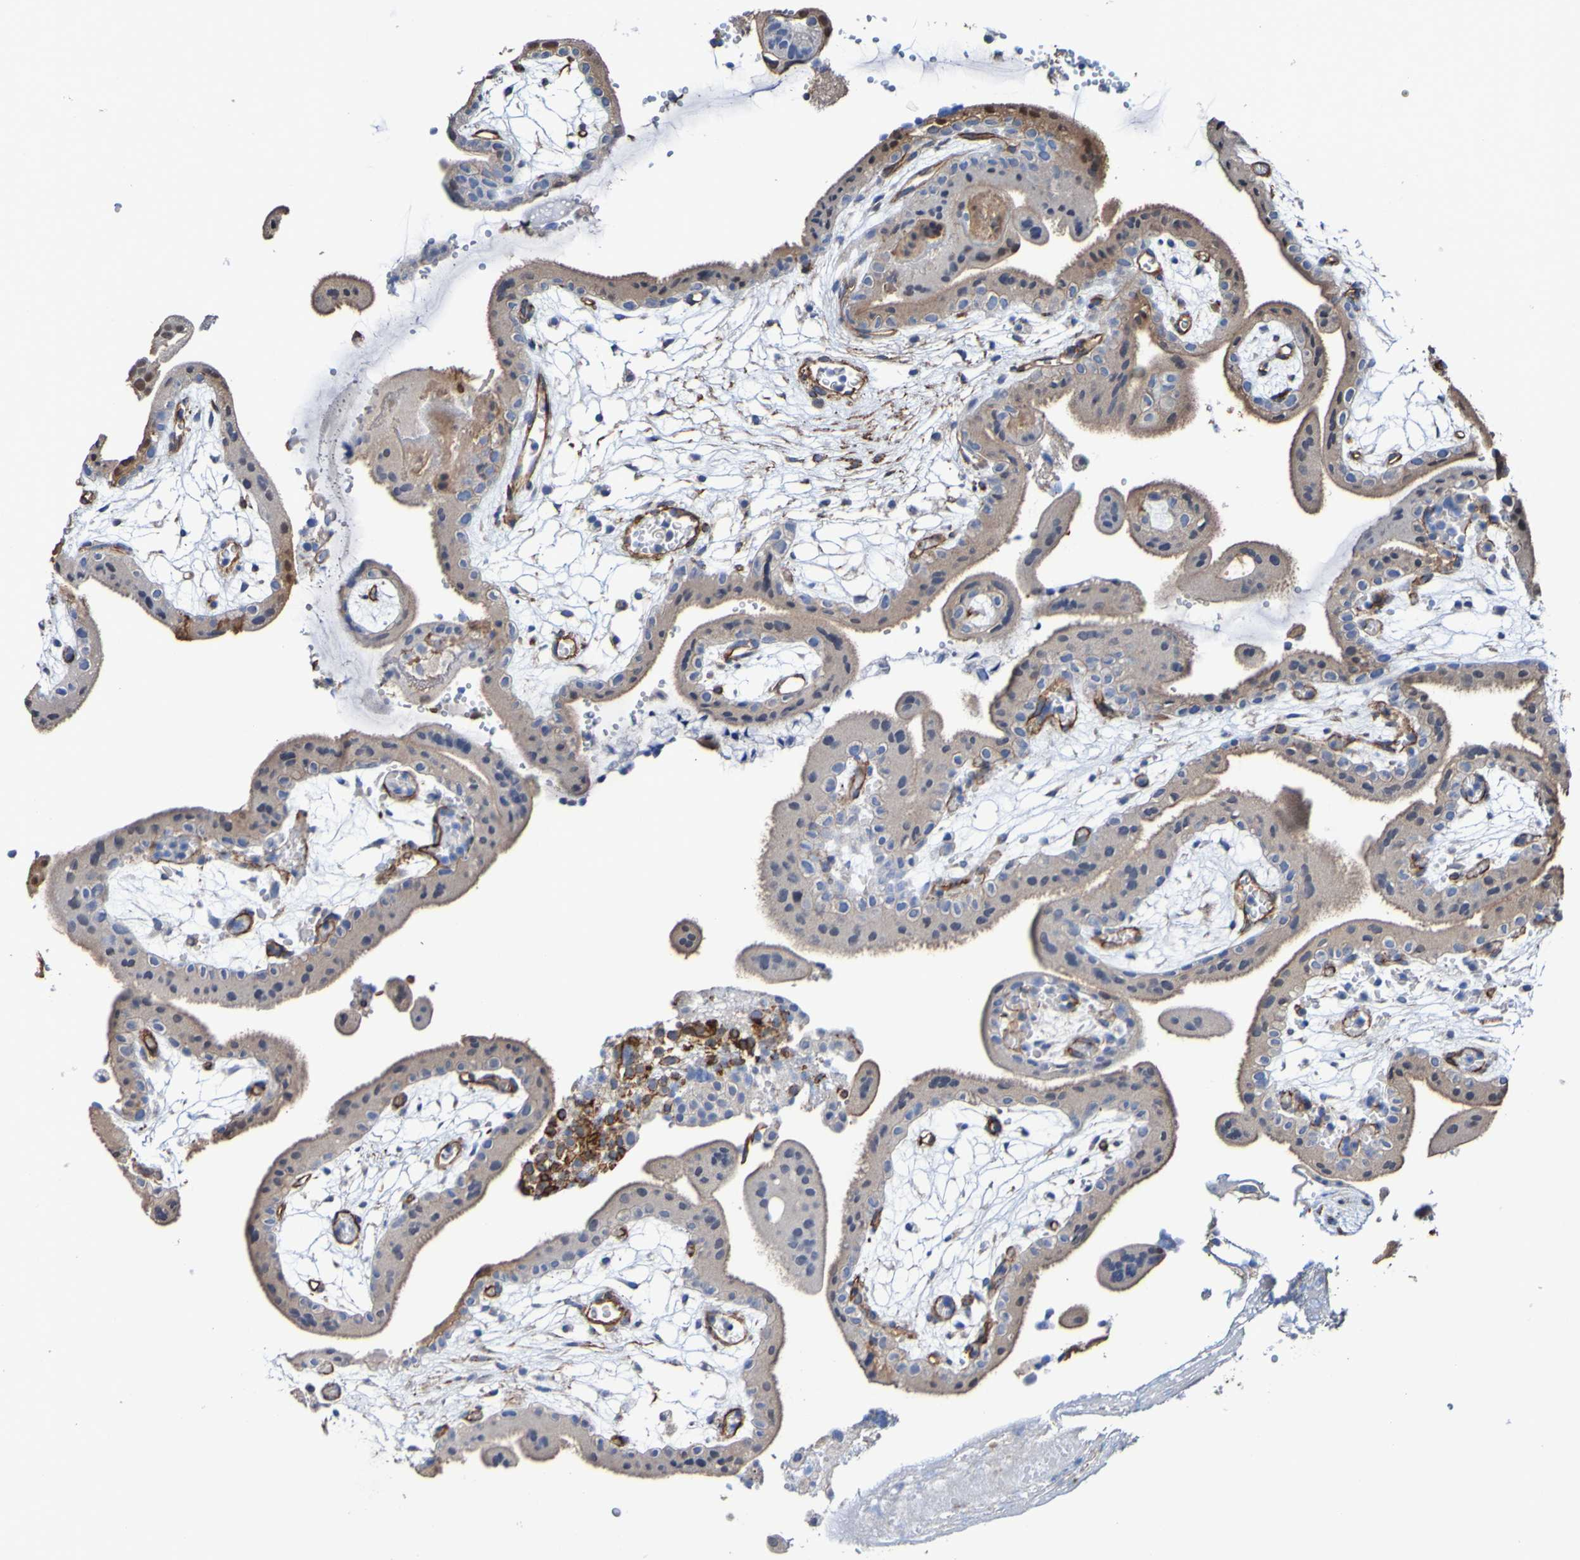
{"staining": {"intensity": "moderate", "quantity": ">75%", "location": "cytoplasmic/membranous"}, "tissue": "placenta", "cell_type": "Decidual cells", "image_type": "normal", "snomed": [{"axis": "morphology", "description": "Normal tissue, NOS"}, {"axis": "topography", "description": "Placenta"}], "caption": "IHC (DAB) staining of benign human placenta exhibits moderate cytoplasmic/membranous protein staining in approximately >75% of decidual cells.", "gene": "ELMOD3", "patient": {"sex": "female", "age": 18}}